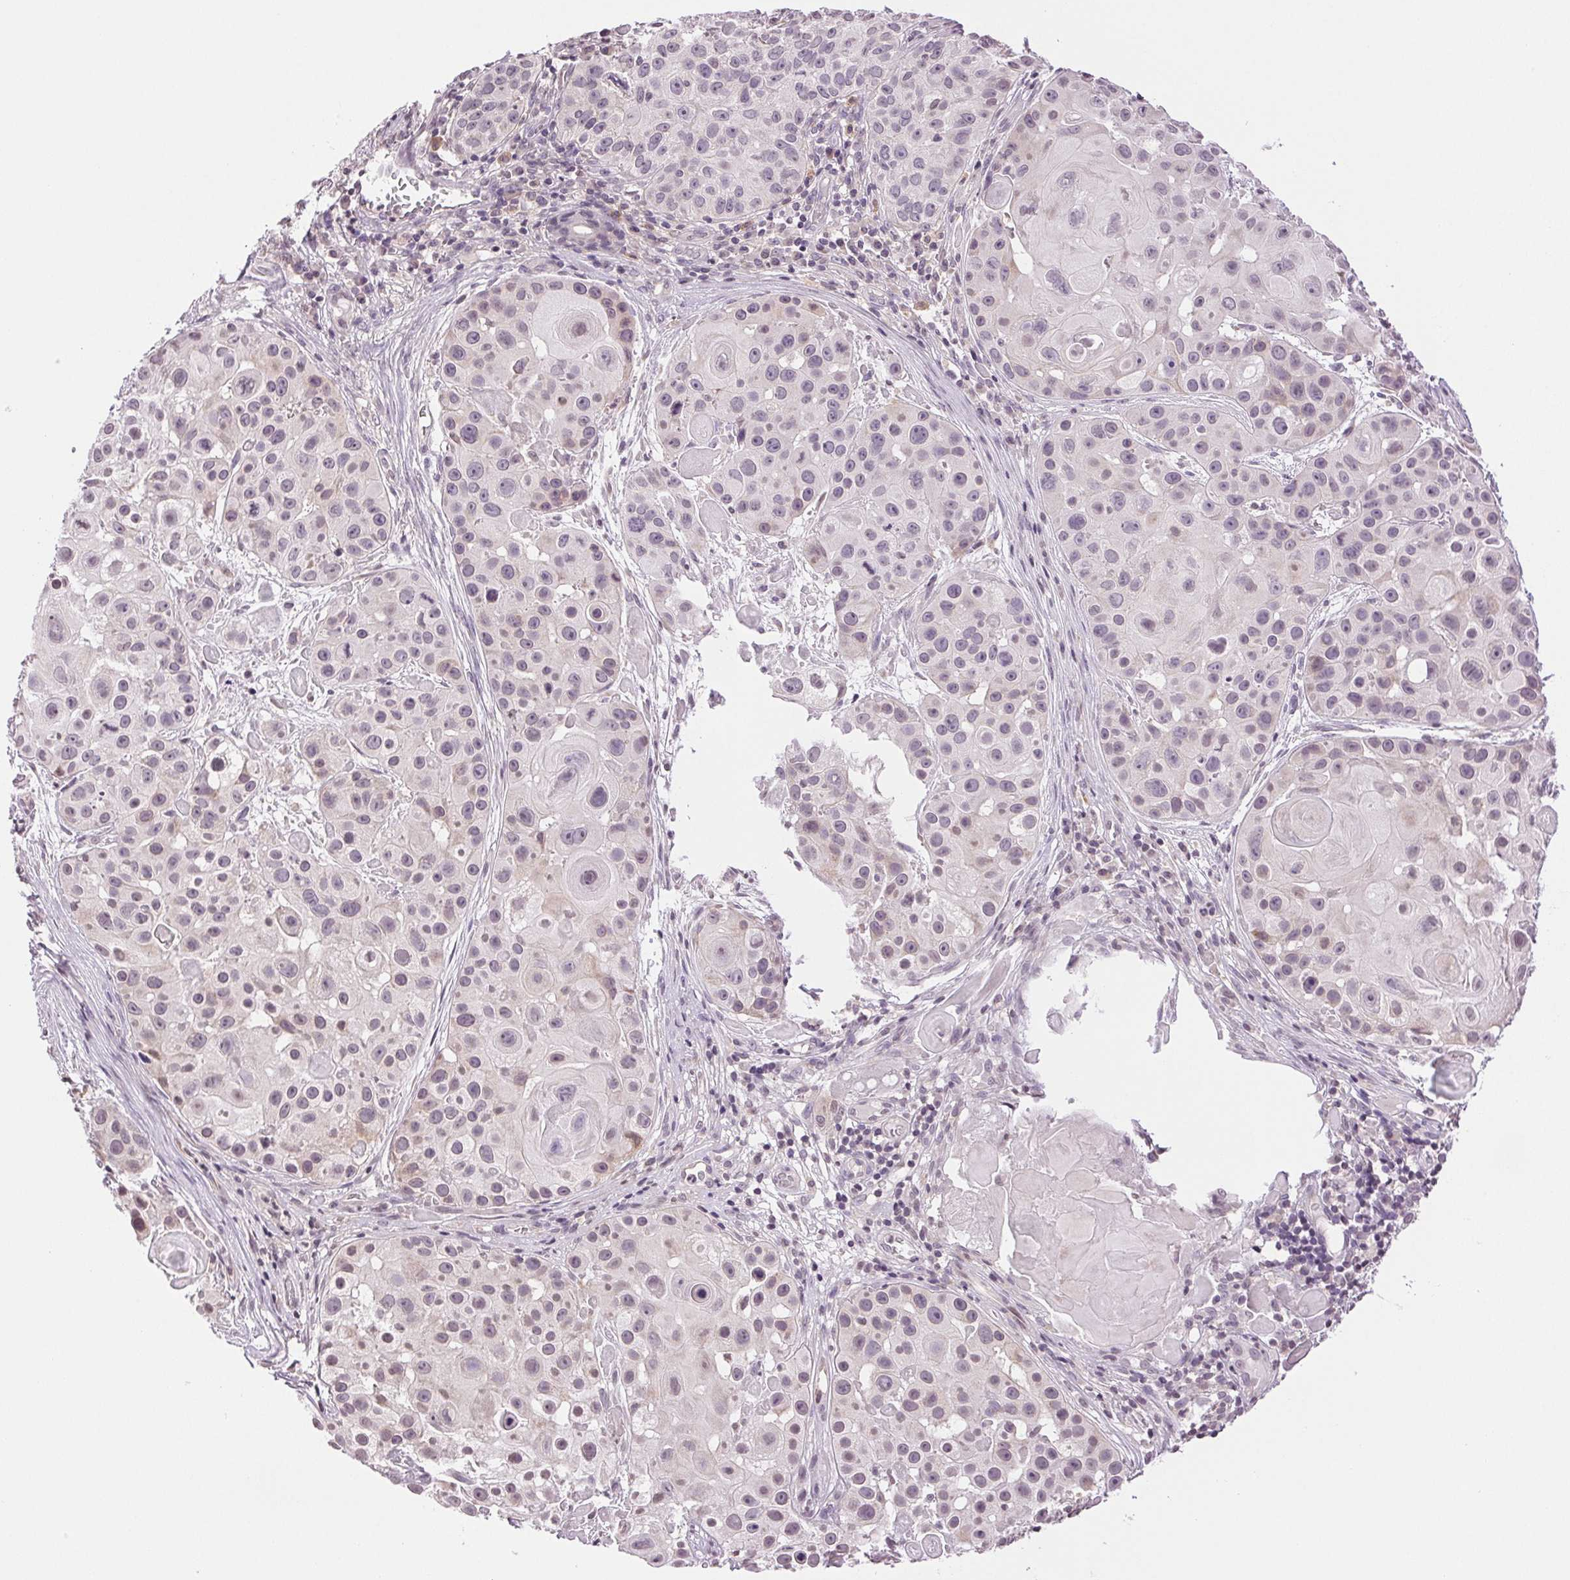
{"staining": {"intensity": "weak", "quantity": "<25%", "location": "nuclear"}, "tissue": "skin cancer", "cell_type": "Tumor cells", "image_type": "cancer", "snomed": [{"axis": "morphology", "description": "Squamous cell carcinoma, NOS"}, {"axis": "topography", "description": "Skin"}], "caption": "An image of skin cancer stained for a protein displays no brown staining in tumor cells. (Stains: DAB (3,3'-diaminobenzidine) immunohistochemistry with hematoxylin counter stain, Microscopy: brightfield microscopy at high magnification).", "gene": "TNNT3", "patient": {"sex": "male", "age": 92}}